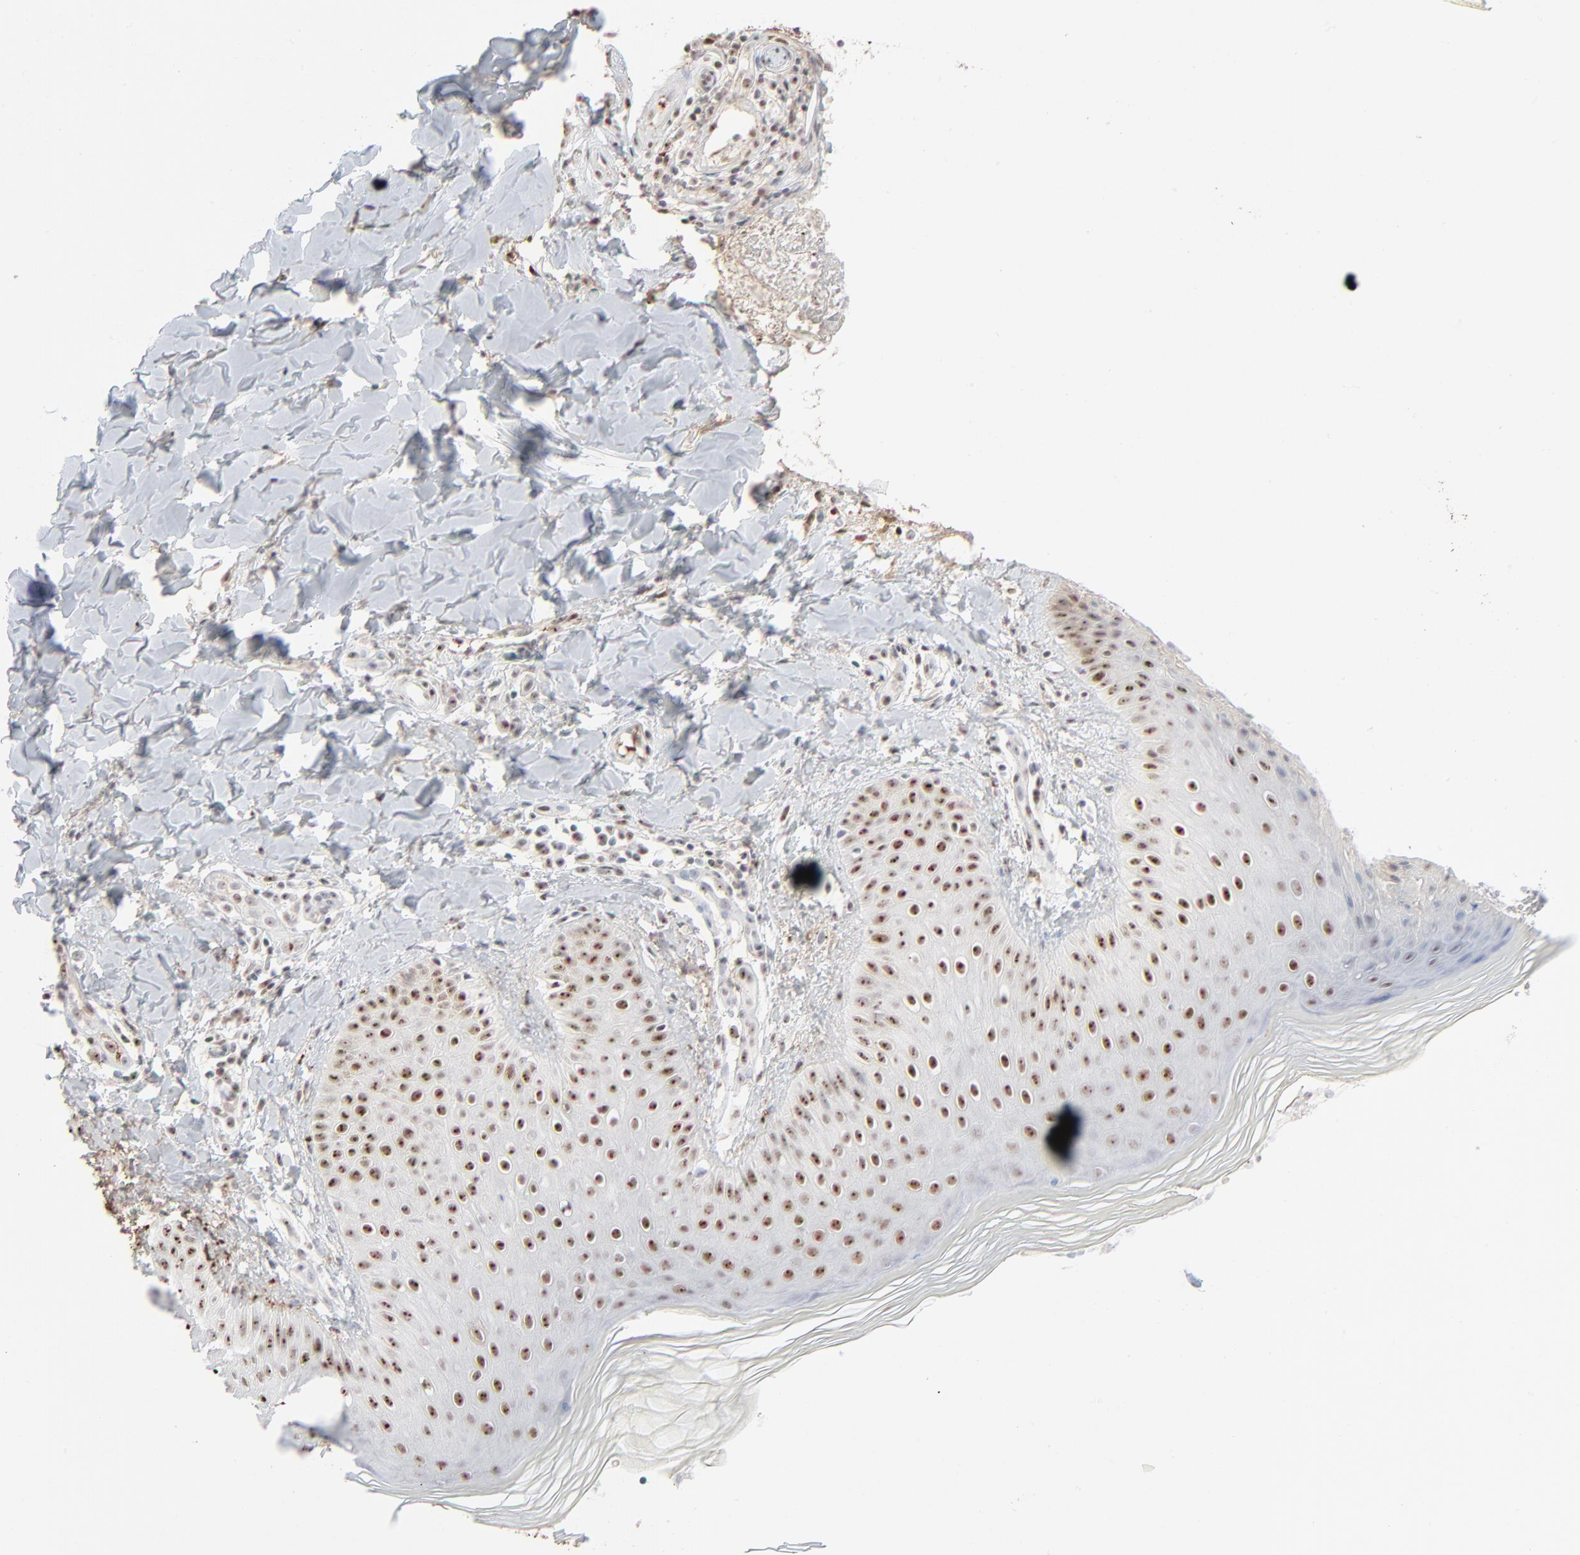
{"staining": {"intensity": "strong", "quantity": ">75%", "location": "nuclear"}, "tissue": "skin", "cell_type": "Epidermal cells", "image_type": "normal", "snomed": [{"axis": "morphology", "description": "Normal tissue, NOS"}, {"axis": "morphology", "description": "Inflammation, NOS"}, {"axis": "topography", "description": "Soft tissue"}, {"axis": "topography", "description": "Anal"}], "caption": "A brown stain labels strong nuclear positivity of a protein in epidermal cells of benign skin.", "gene": "MPHOSPH6", "patient": {"sex": "female", "age": 15}}